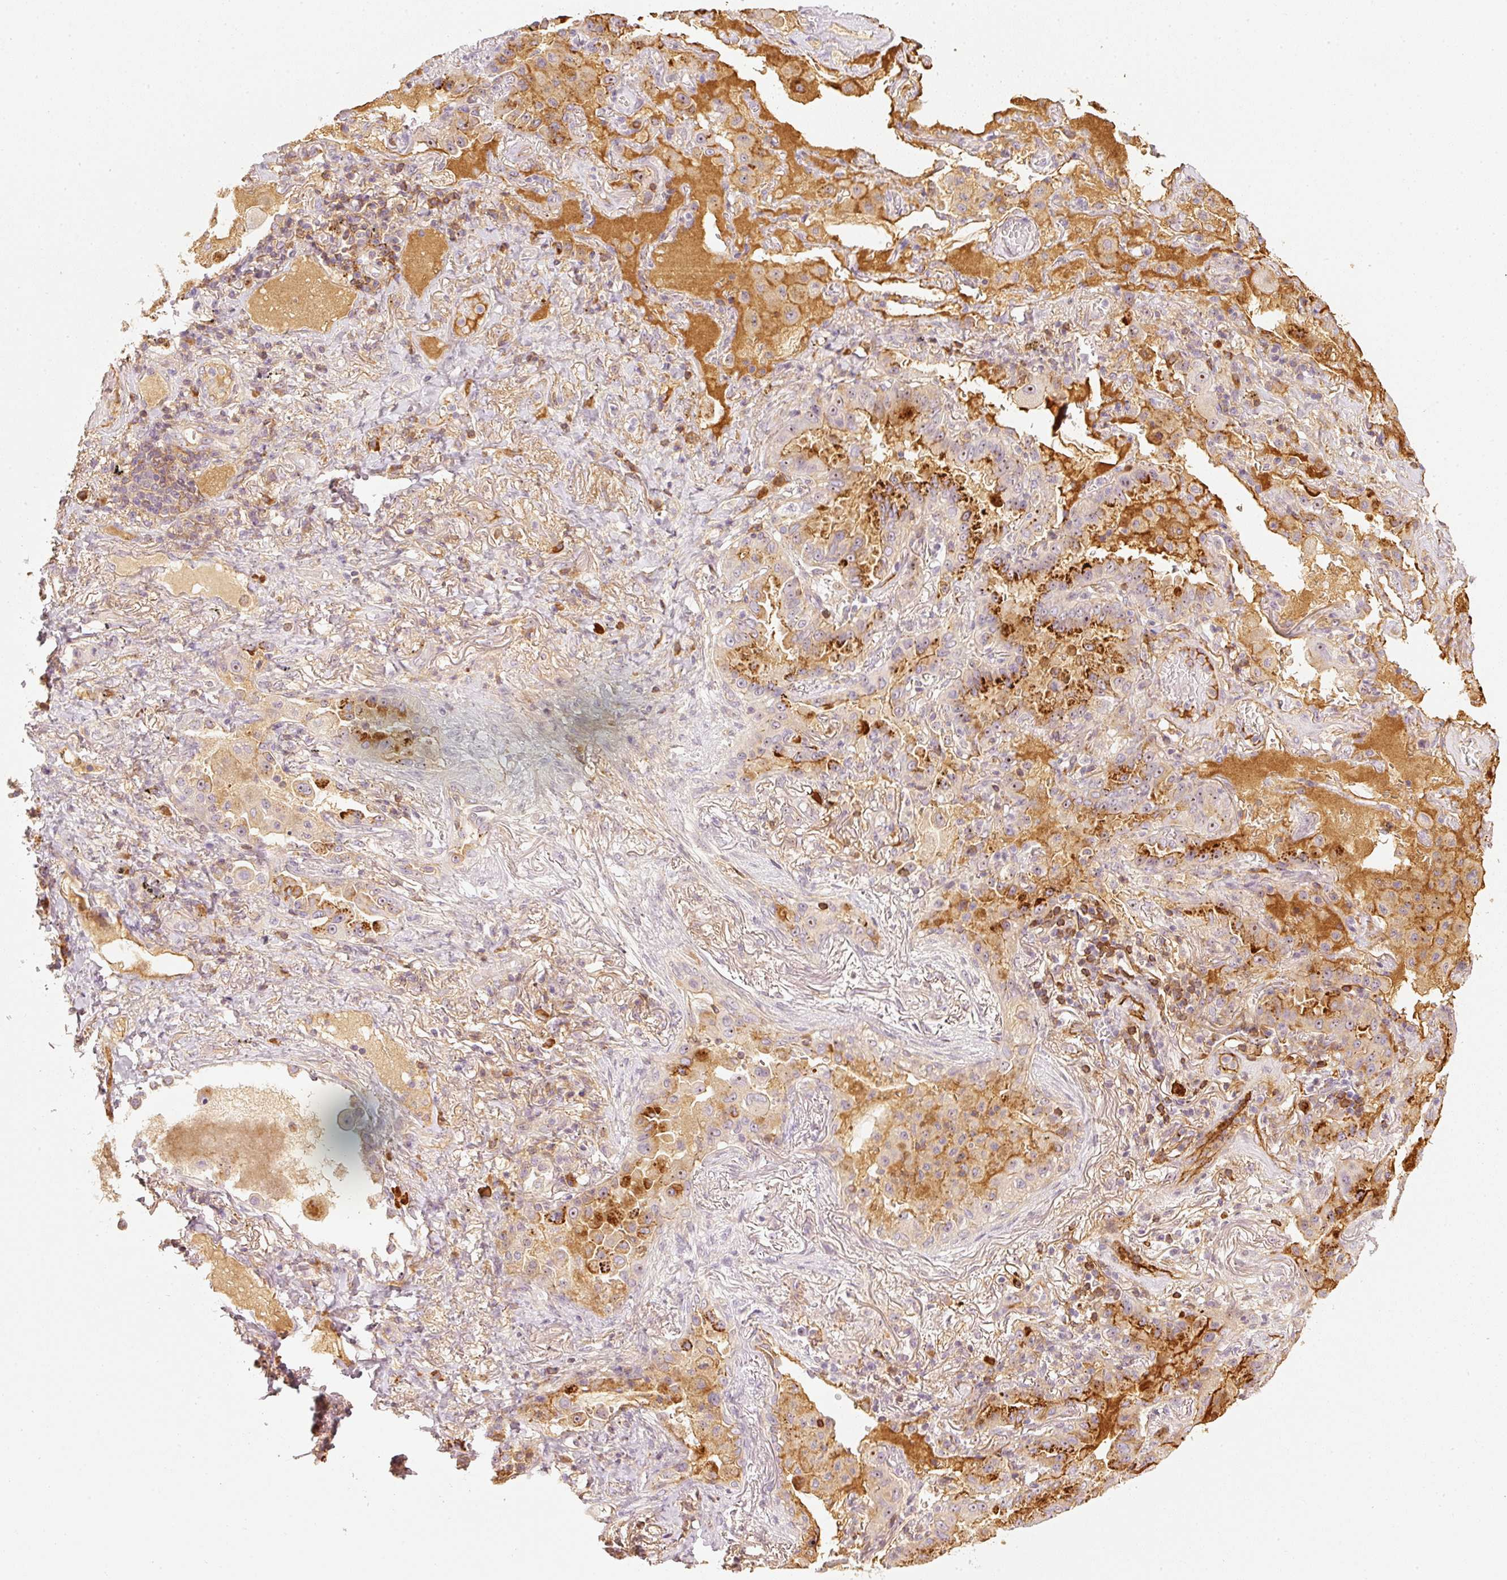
{"staining": {"intensity": "moderate", "quantity": "25%-75%", "location": "cytoplasmic/membranous"}, "tissue": "lung cancer", "cell_type": "Tumor cells", "image_type": "cancer", "snomed": [{"axis": "morphology", "description": "Squamous cell carcinoma, NOS"}, {"axis": "topography", "description": "Lung"}], "caption": "This micrograph exhibits IHC staining of human lung cancer (squamous cell carcinoma), with medium moderate cytoplasmic/membranous expression in approximately 25%-75% of tumor cells.", "gene": "VCAM1", "patient": {"sex": "male", "age": 74}}